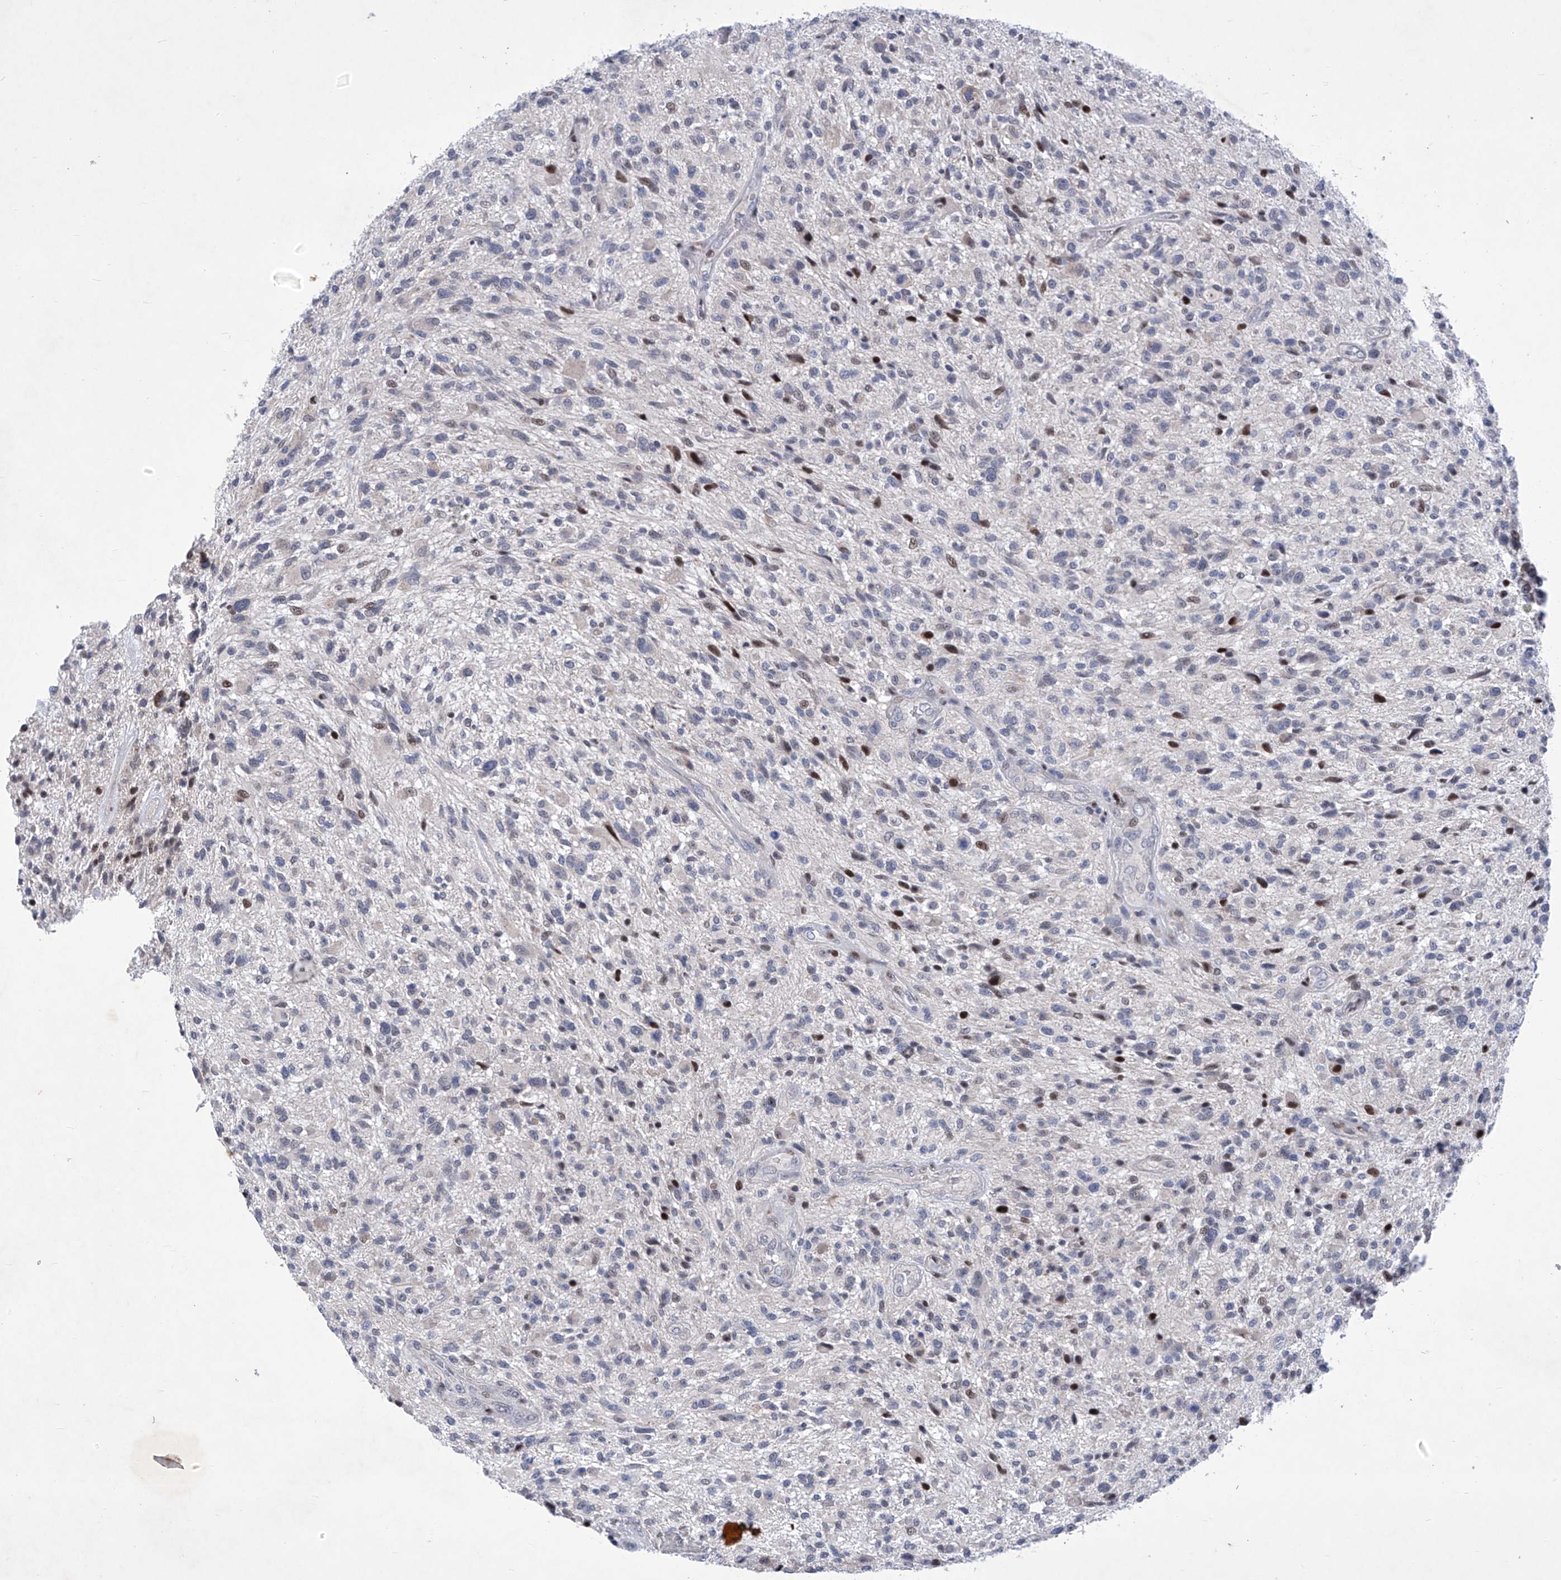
{"staining": {"intensity": "negative", "quantity": "none", "location": "none"}, "tissue": "glioma", "cell_type": "Tumor cells", "image_type": "cancer", "snomed": [{"axis": "morphology", "description": "Glioma, malignant, High grade"}, {"axis": "topography", "description": "Brain"}], "caption": "A high-resolution photomicrograph shows immunohistochemistry staining of glioma, which demonstrates no significant staining in tumor cells.", "gene": "NUFIP1", "patient": {"sex": "male", "age": 47}}